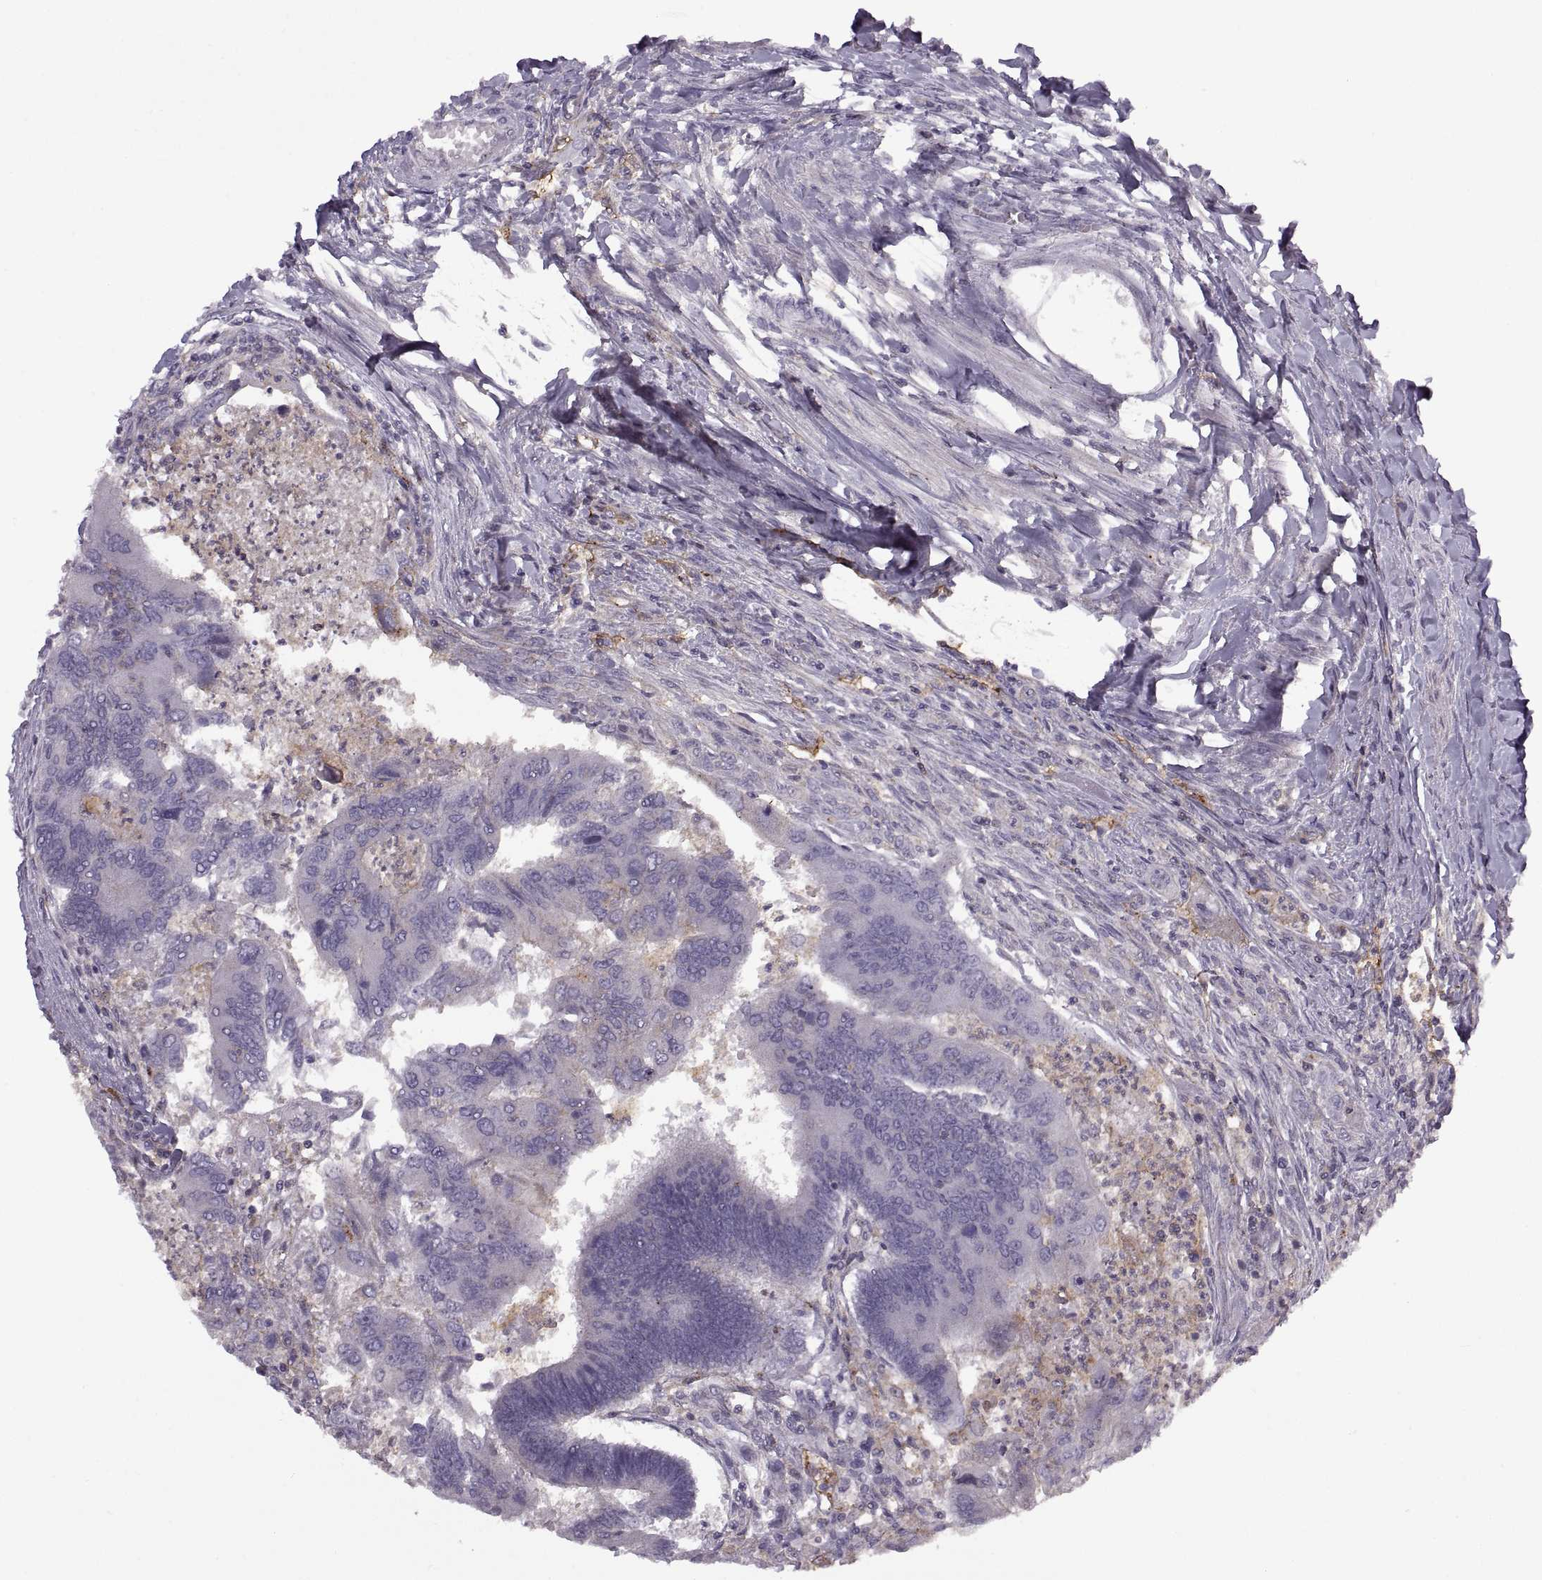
{"staining": {"intensity": "negative", "quantity": "none", "location": "none"}, "tissue": "colorectal cancer", "cell_type": "Tumor cells", "image_type": "cancer", "snomed": [{"axis": "morphology", "description": "Adenocarcinoma, NOS"}, {"axis": "topography", "description": "Colon"}], "caption": "IHC micrograph of neoplastic tissue: colorectal cancer stained with DAB reveals no significant protein expression in tumor cells.", "gene": "RALB", "patient": {"sex": "female", "age": 67}}